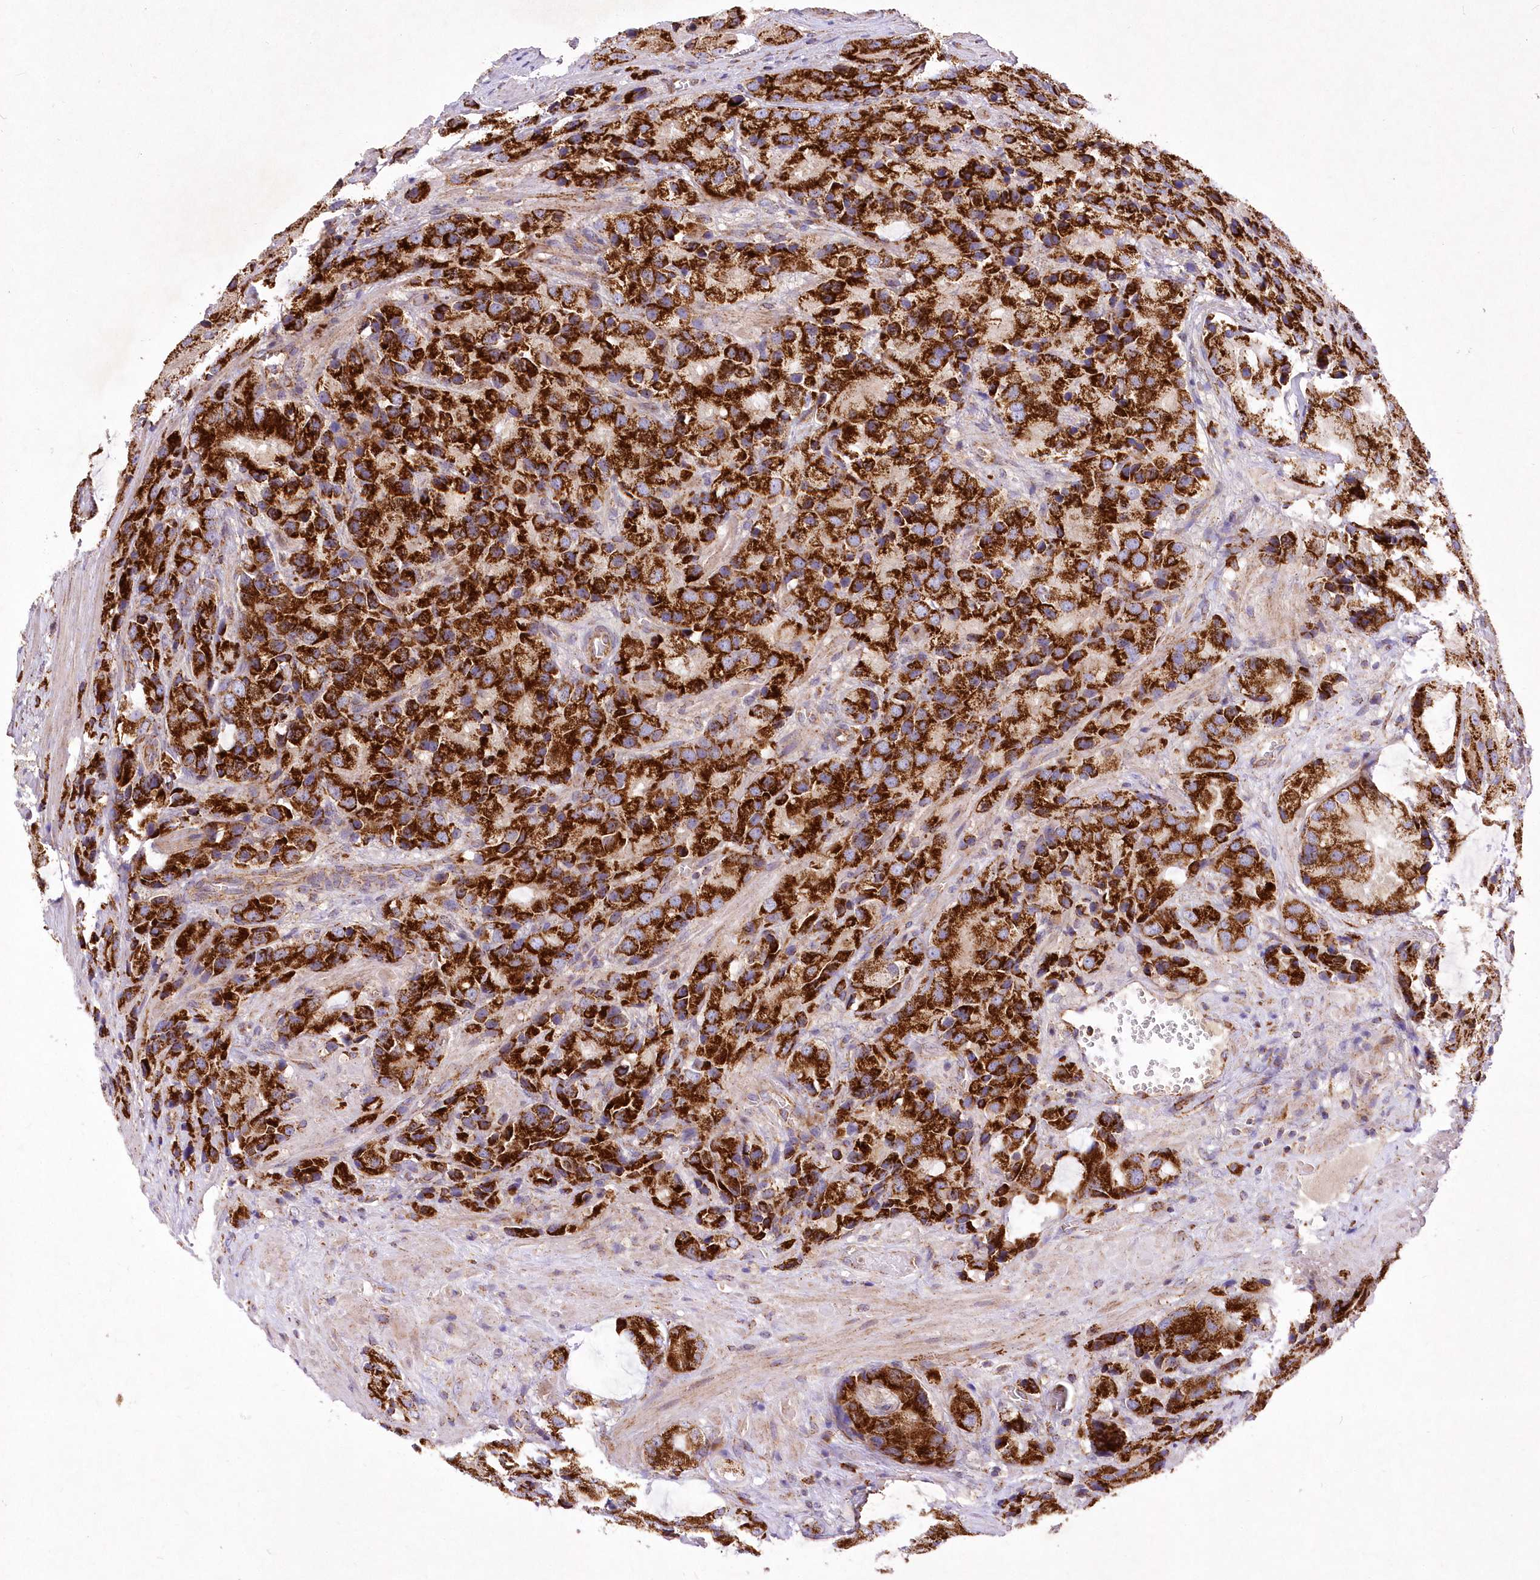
{"staining": {"intensity": "strong", "quantity": ">75%", "location": "nuclear"}, "tissue": "prostate cancer", "cell_type": "Tumor cells", "image_type": "cancer", "snomed": [{"axis": "morphology", "description": "Adenocarcinoma, High grade"}, {"axis": "topography", "description": "Prostate"}], "caption": "Immunohistochemistry histopathology image of neoplastic tissue: human high-grade adenocarcinoma (prostate) stained using immunohistochemistry exhibits high levels of strong protein expression localized specifically in the nuclear of tumor cells, appearing as a nuclear brown color.", "gene": "ASNSD1", "patient": {"sex": "male", "age": 70}}